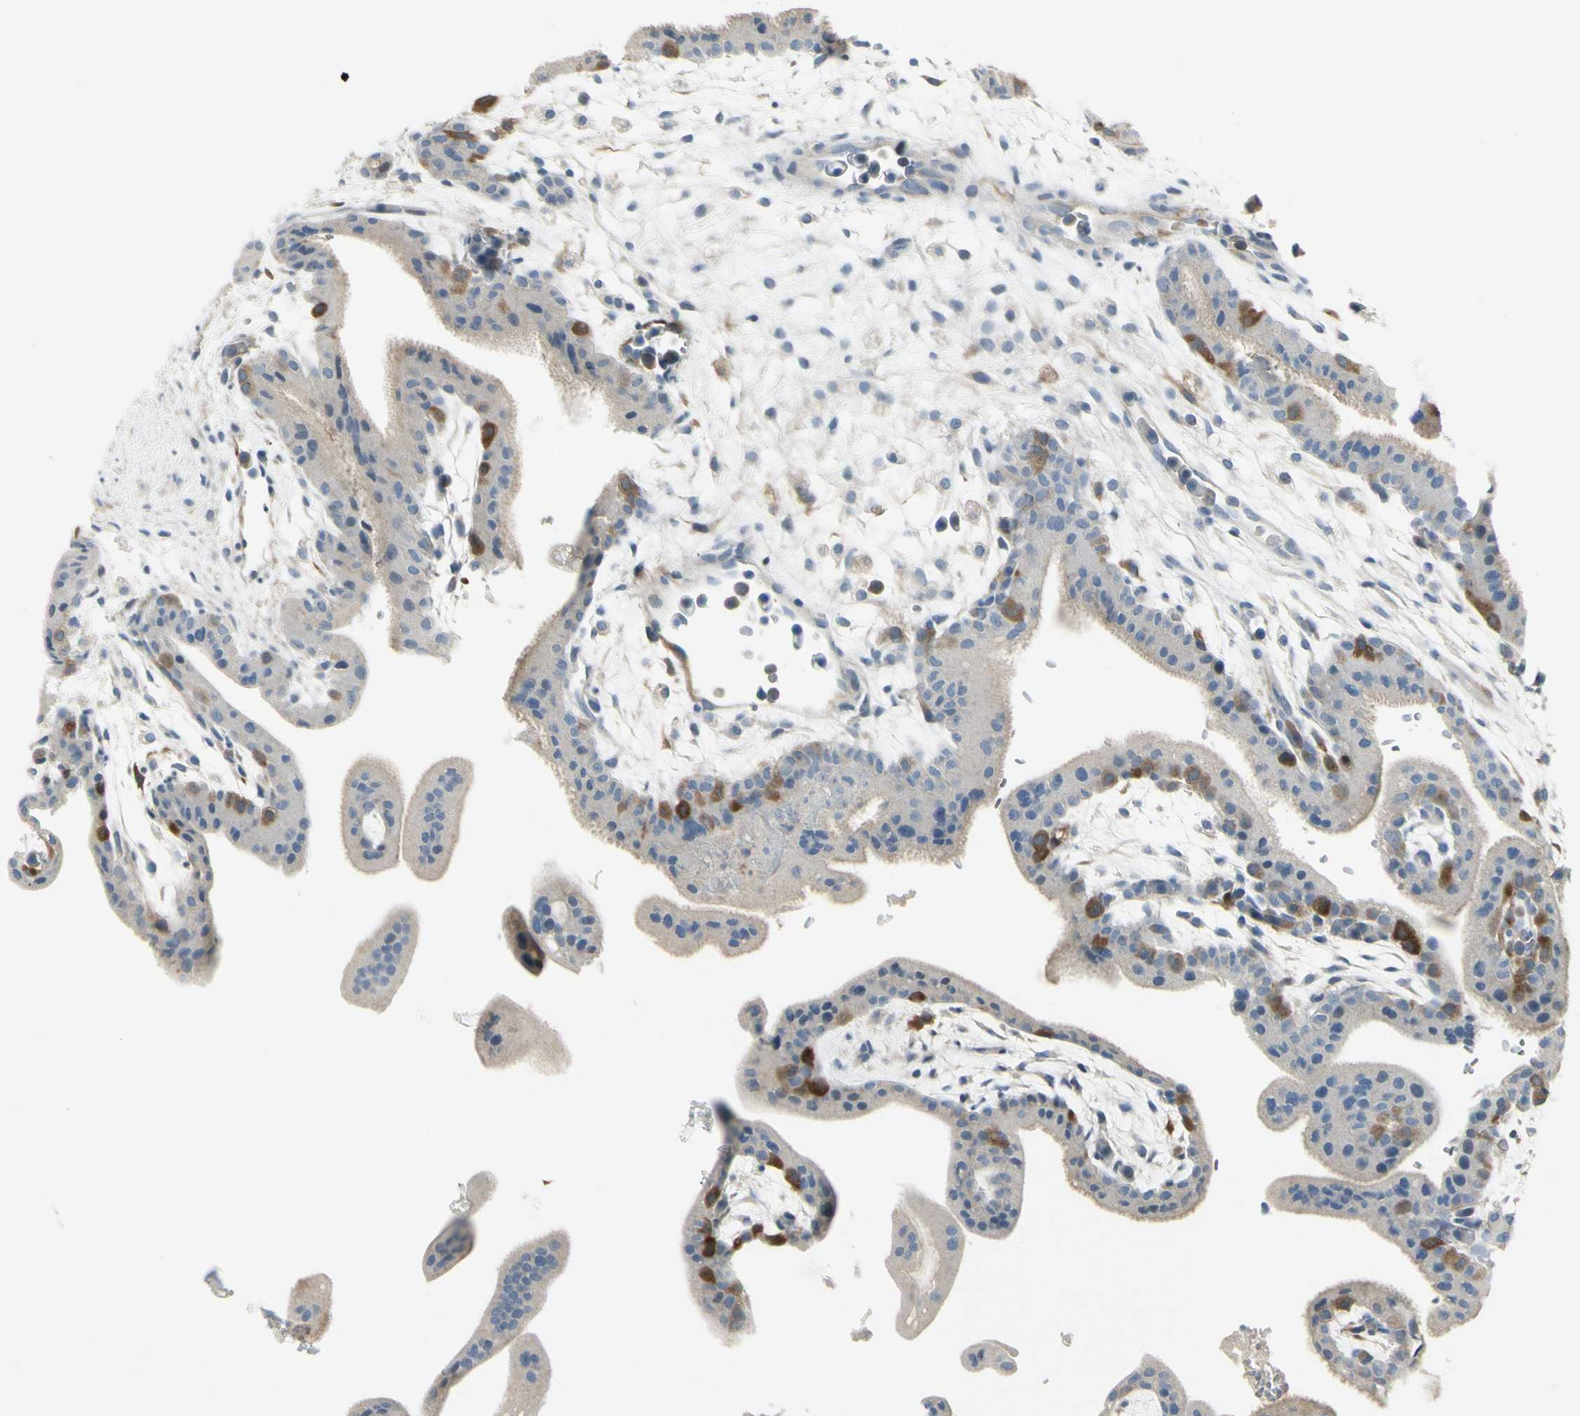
{"staining": {"intensity": "strong", "quantity": "<25%", "location": "cytoplasmic/membranous"}, "tissue": "placenta", "cell_type": "Trophoblastic cells", "image_type": "normal", "snomed": [{"axis": "morphology", "description": "Normal tissue, NOS"}, {"axis": "topography", "description": "Placenta"}], "caption": "Human placenta stained with a brown dye exhibits strong cytoplasmic/membranous positive positivity in approximately <25% of trophoblastic cells.", "gene": "CCNB2", "patient": {"sex": "female", "age": 35}}